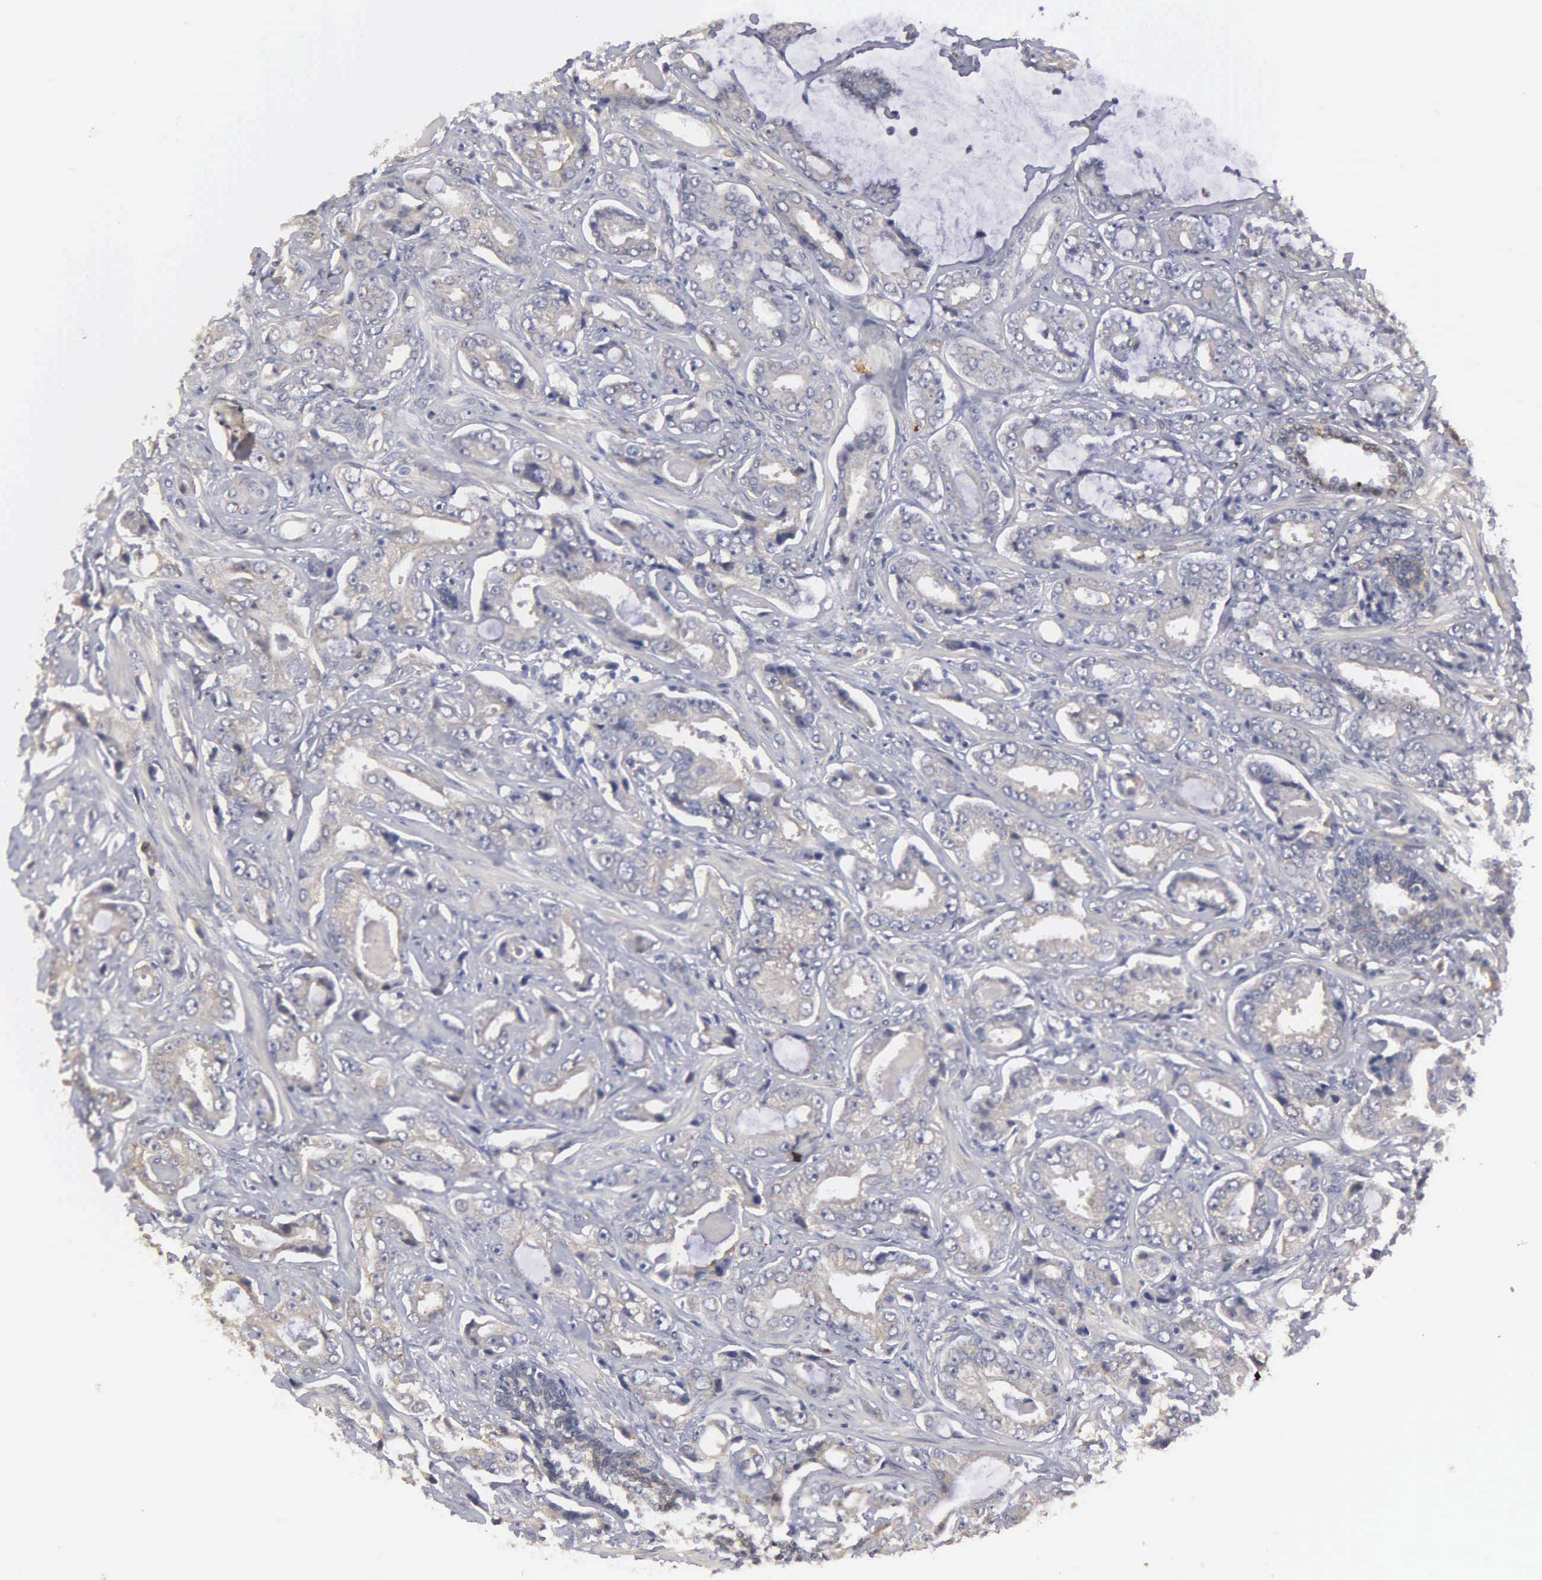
{"staining": {"intensity": "negative", "quantity": "none", "location": "none"}, "tissue": "prostate cancer", "cell_type": "Tumor cells", "image_type": "cancer", "snomed": [{"axis": "morphology", "description": "Adenocarcinoma, Low grade"}, {"axis": "topography", "description": "Prostate"}], "caption": "DAB (3,3'-diaminobenzidine) immunohistochemical staining of human prostate cancer shows no significant expression in tumor cells.", "gene": "LIN52", "patient": {"sex": "male", "age": 65}}